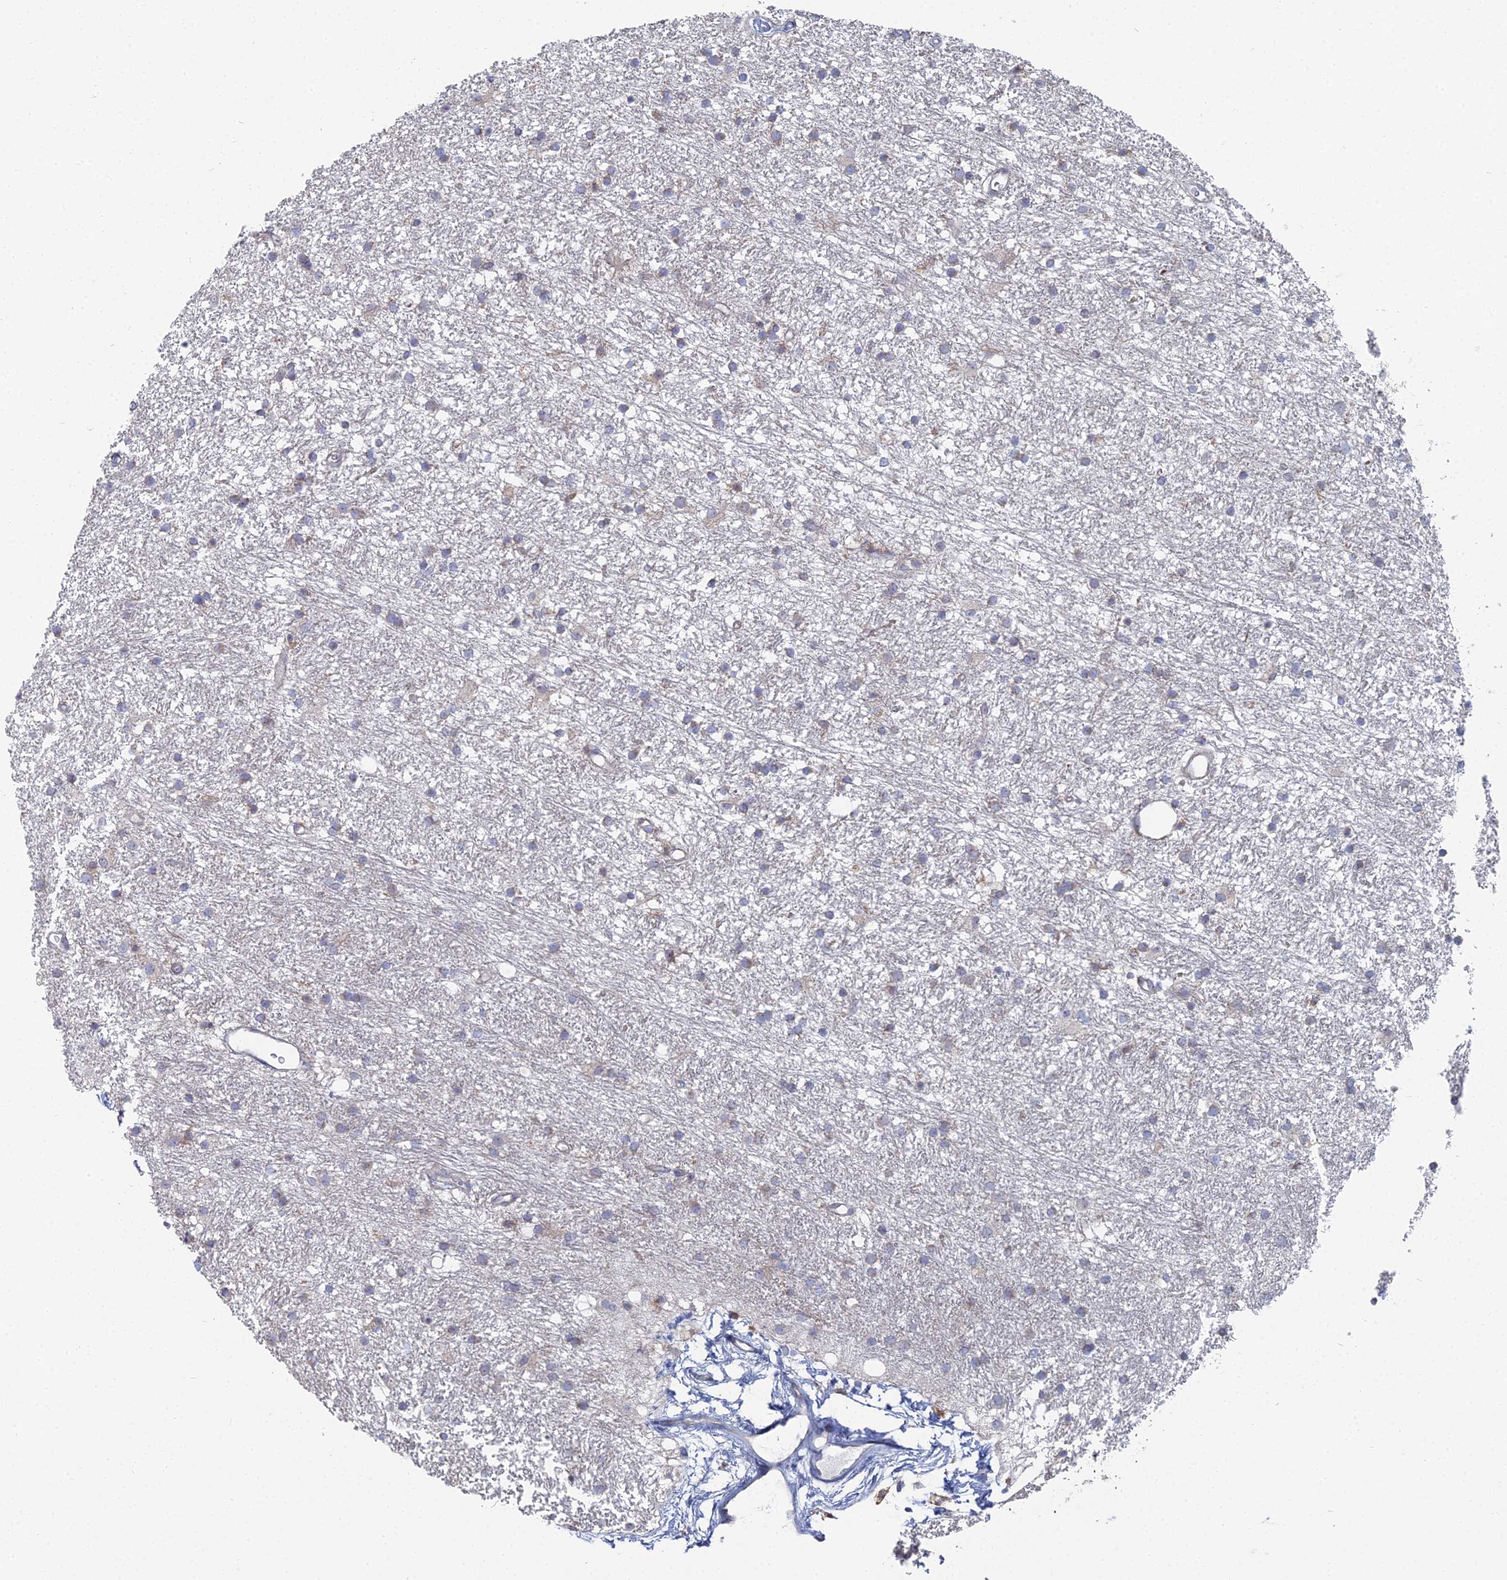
{"staining": {"intensity": "weak", "quantity": "<25%", "location": "cytoplasmic/membranous"}, "tissue": "glioma", "cell_type": "Tumor cells", "image_type": "cancer", "snomed": [{"axis": "morphology", "description": "Glioma, malignant, High grade"}, {"axis": "topography", "description": "Brain"}], "caption": "Immunohistochemistry photomicrograph of neoplastic tissue: human glioma stained with DAB (3,3'-diaminobenzidine) shows no significant protein expression in tumor cells.", "gene": "CCDC149", "patient": {"sex": "male", "age": 77}}